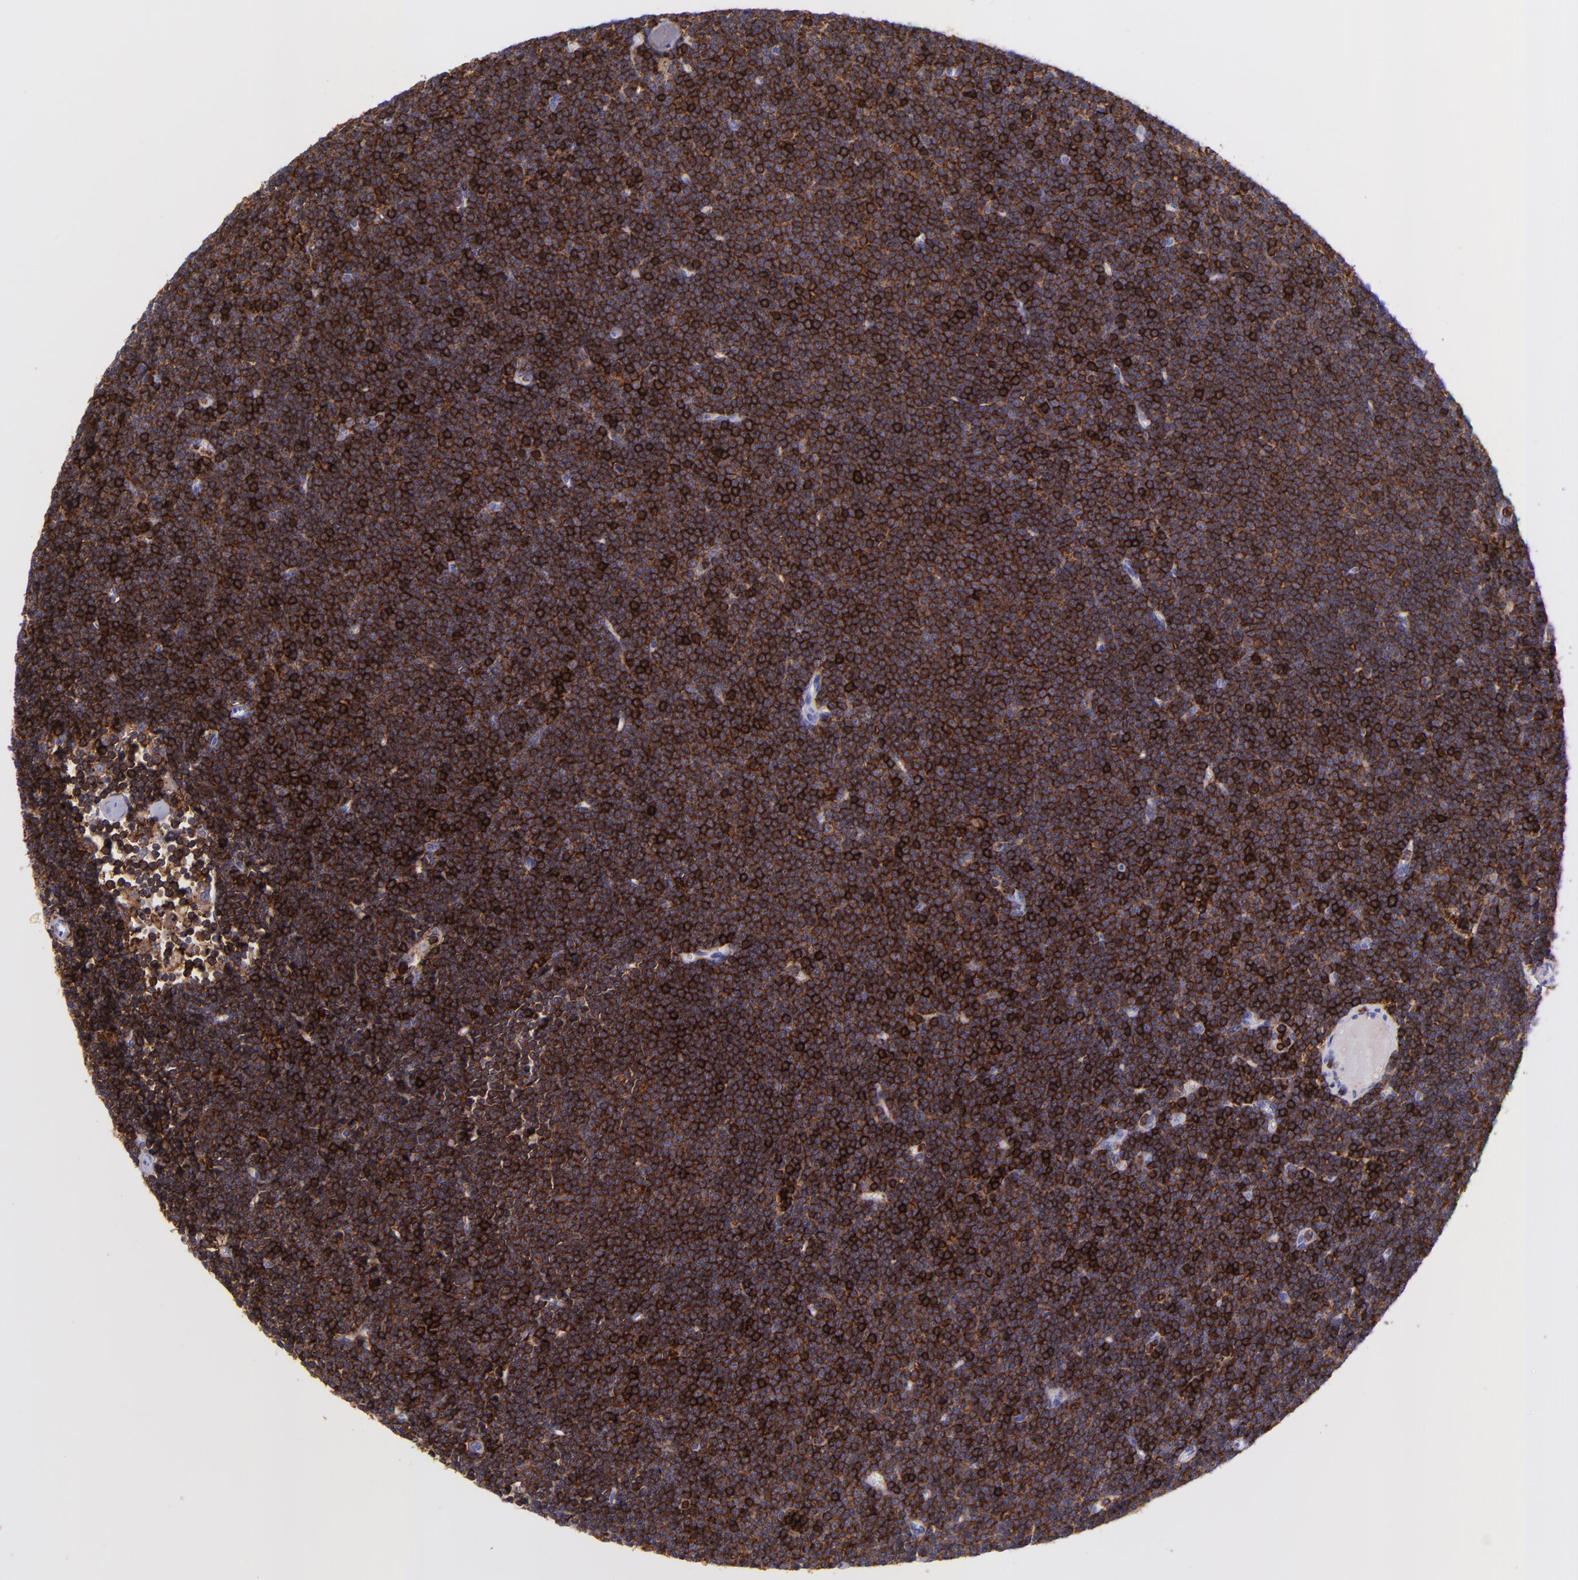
{"staining": {"intensity": "strong", "quantity": ">75%", "location": "cytoplasmic/membranous"}, "tissue": "lymphoma", "cell_type": "Tumor cells", "image_type": "cancer", "snomed": [{"axis": "morphology", "description": "Malignant lymphoma, non-Hodgkin's type, Low grade"}, {"axis": "topography", "description": "Lymph node"}], "caption": "A brown stain highlights strong cytoplasmic/membranous expression of a protein in human malignant lymphoma, non-Hodgkin's type (low-grade) tumor cells.", "gene": "SPN", "patient": {"sex": "female", "age": 73}}